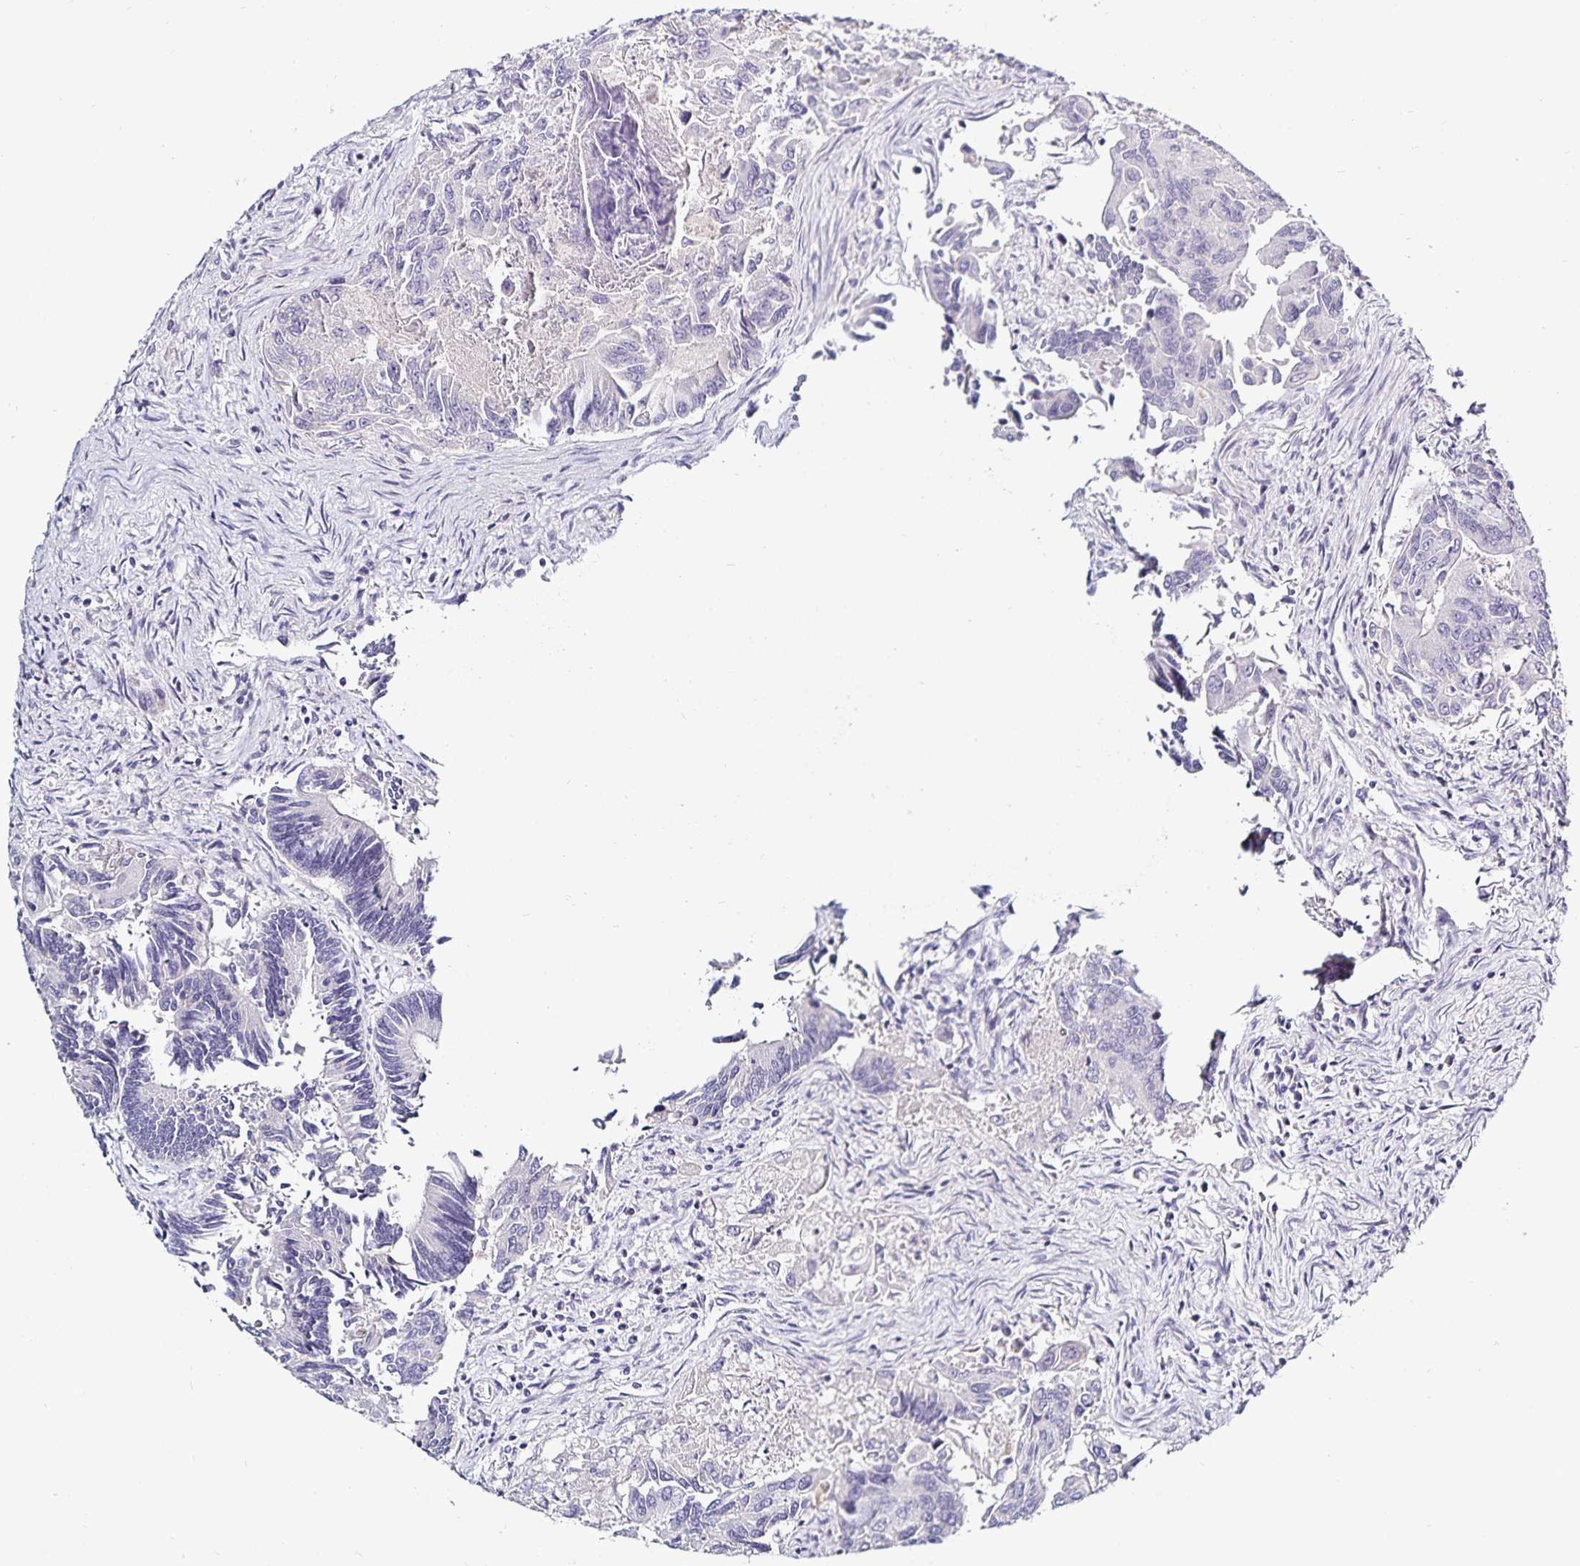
{"staining": {"intensity": "negative", "quantity": "none", "location": "none"}, "tissue": "colorectal cancer", "cell_type": "Tumor cells", "image_type": "cancer", "snomed": [{"axis": "morphology", "description": "Adenocarcinoma, NOS"}, {"axis": "topography", "description": "Colon"}], "caption": "DAB (3,3'-diaminobenzidine) immunohistochemical staining of colorectal cancer (adenocarcinoma) exhibits no significant staining in tumor cells.", "gene": "TTR", "patient": {"sex": "female", "age": 67}}